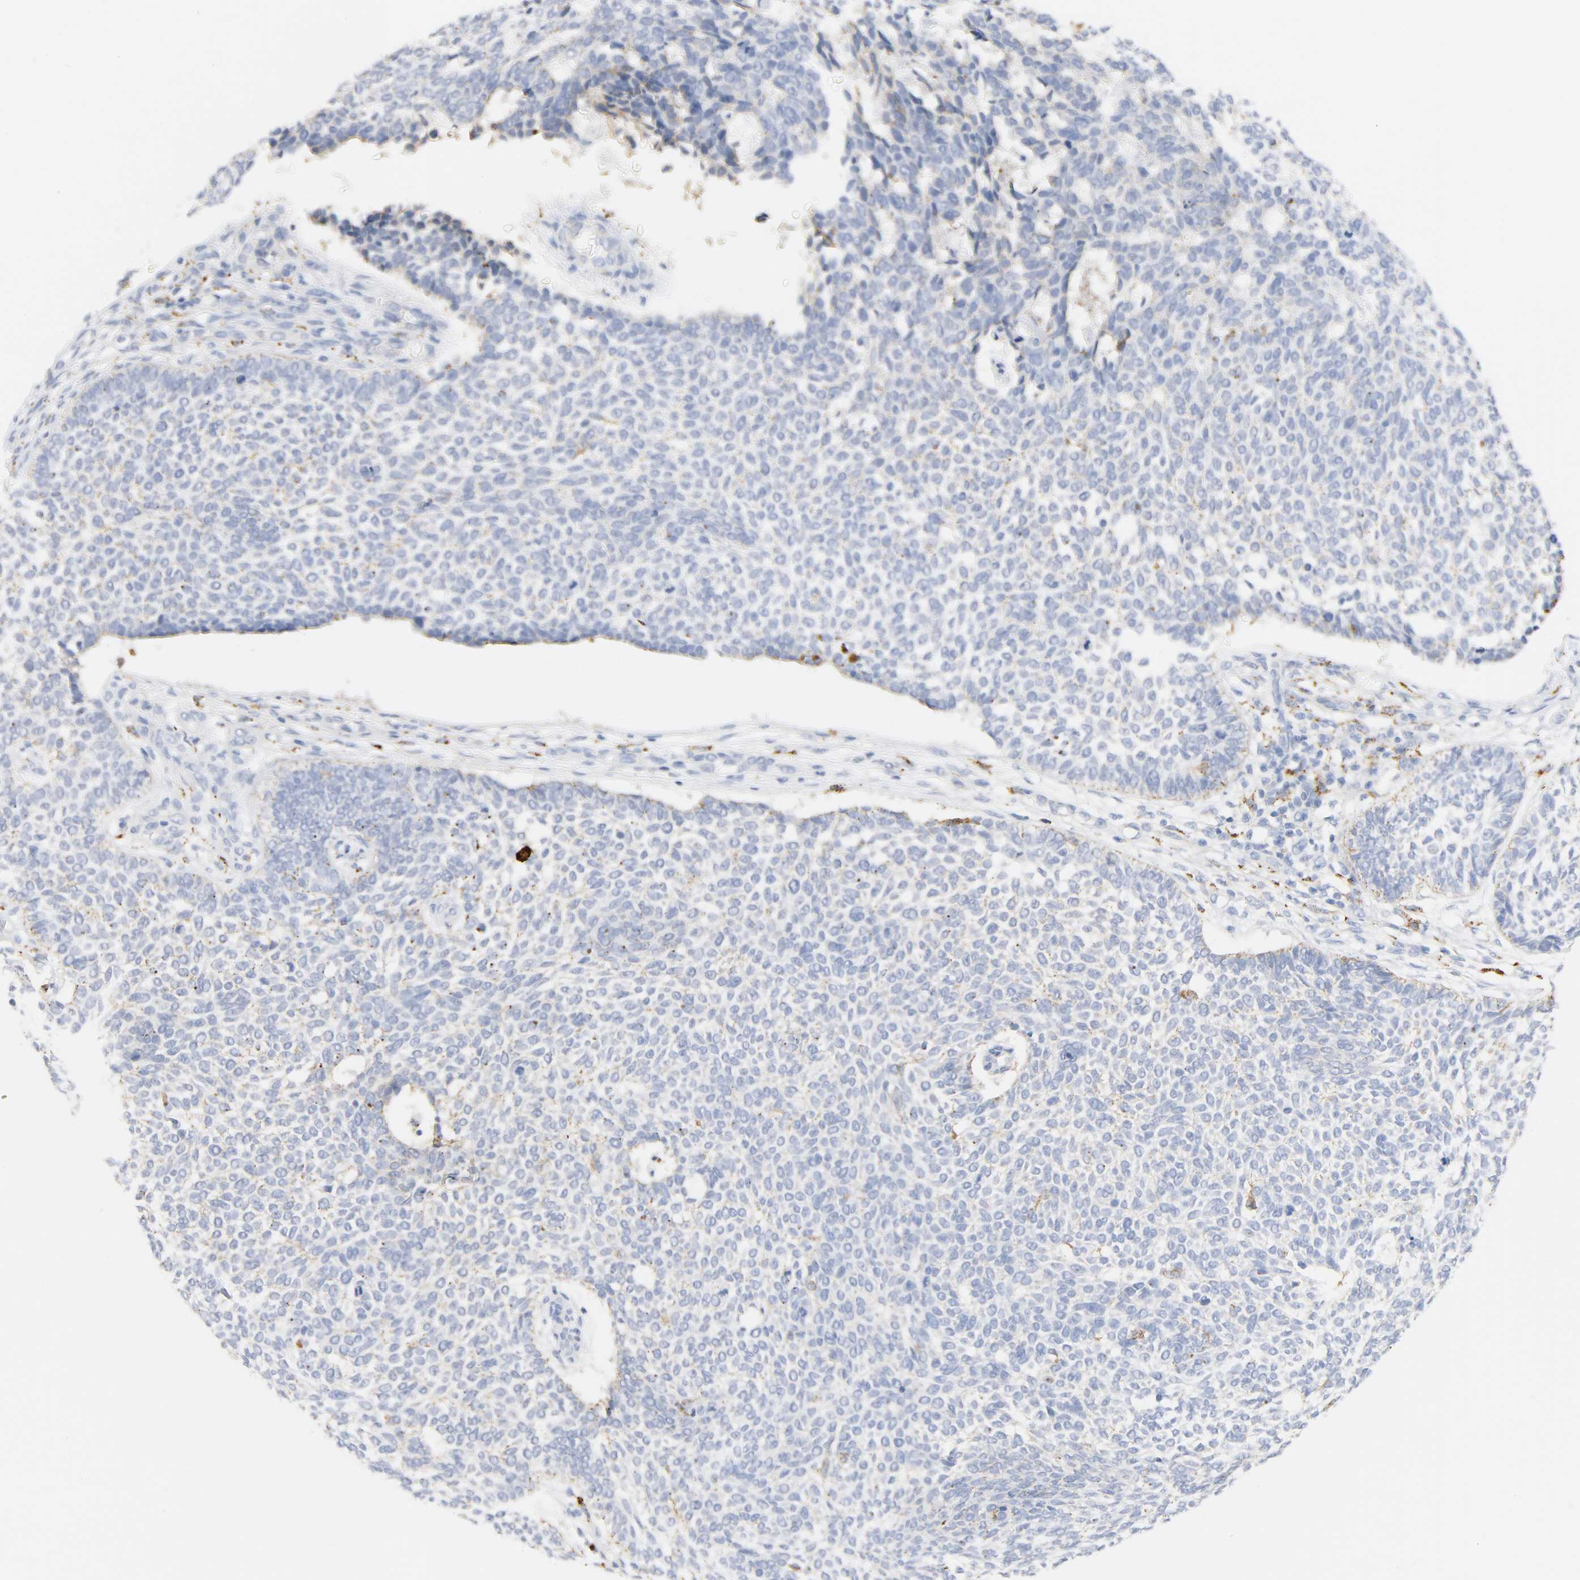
{"staining": {"intensity": "weak", "quantity": "<25%", "location": "cytoplasmic/membranous"}, "tissue": "skin cancer", "cell_type": "Tumor cells", "image_type": "cancer", "snomed": [{"axis": "morphology", "description": "Normal tissue, NOS"}, {"axis": "morphology", "description": "Basal cell carcinoma"}, {"axis": "topography", "description": "Skin"}], "caption": "Immunohistochemistry (IHC) histopathology image of skin cancer (basal cell carcinoma) stained for a protein (brown), which displays no positivity in tumor cells.", "gene": "MAGEB17", "patient": {"sex": "male", "age": 87}}